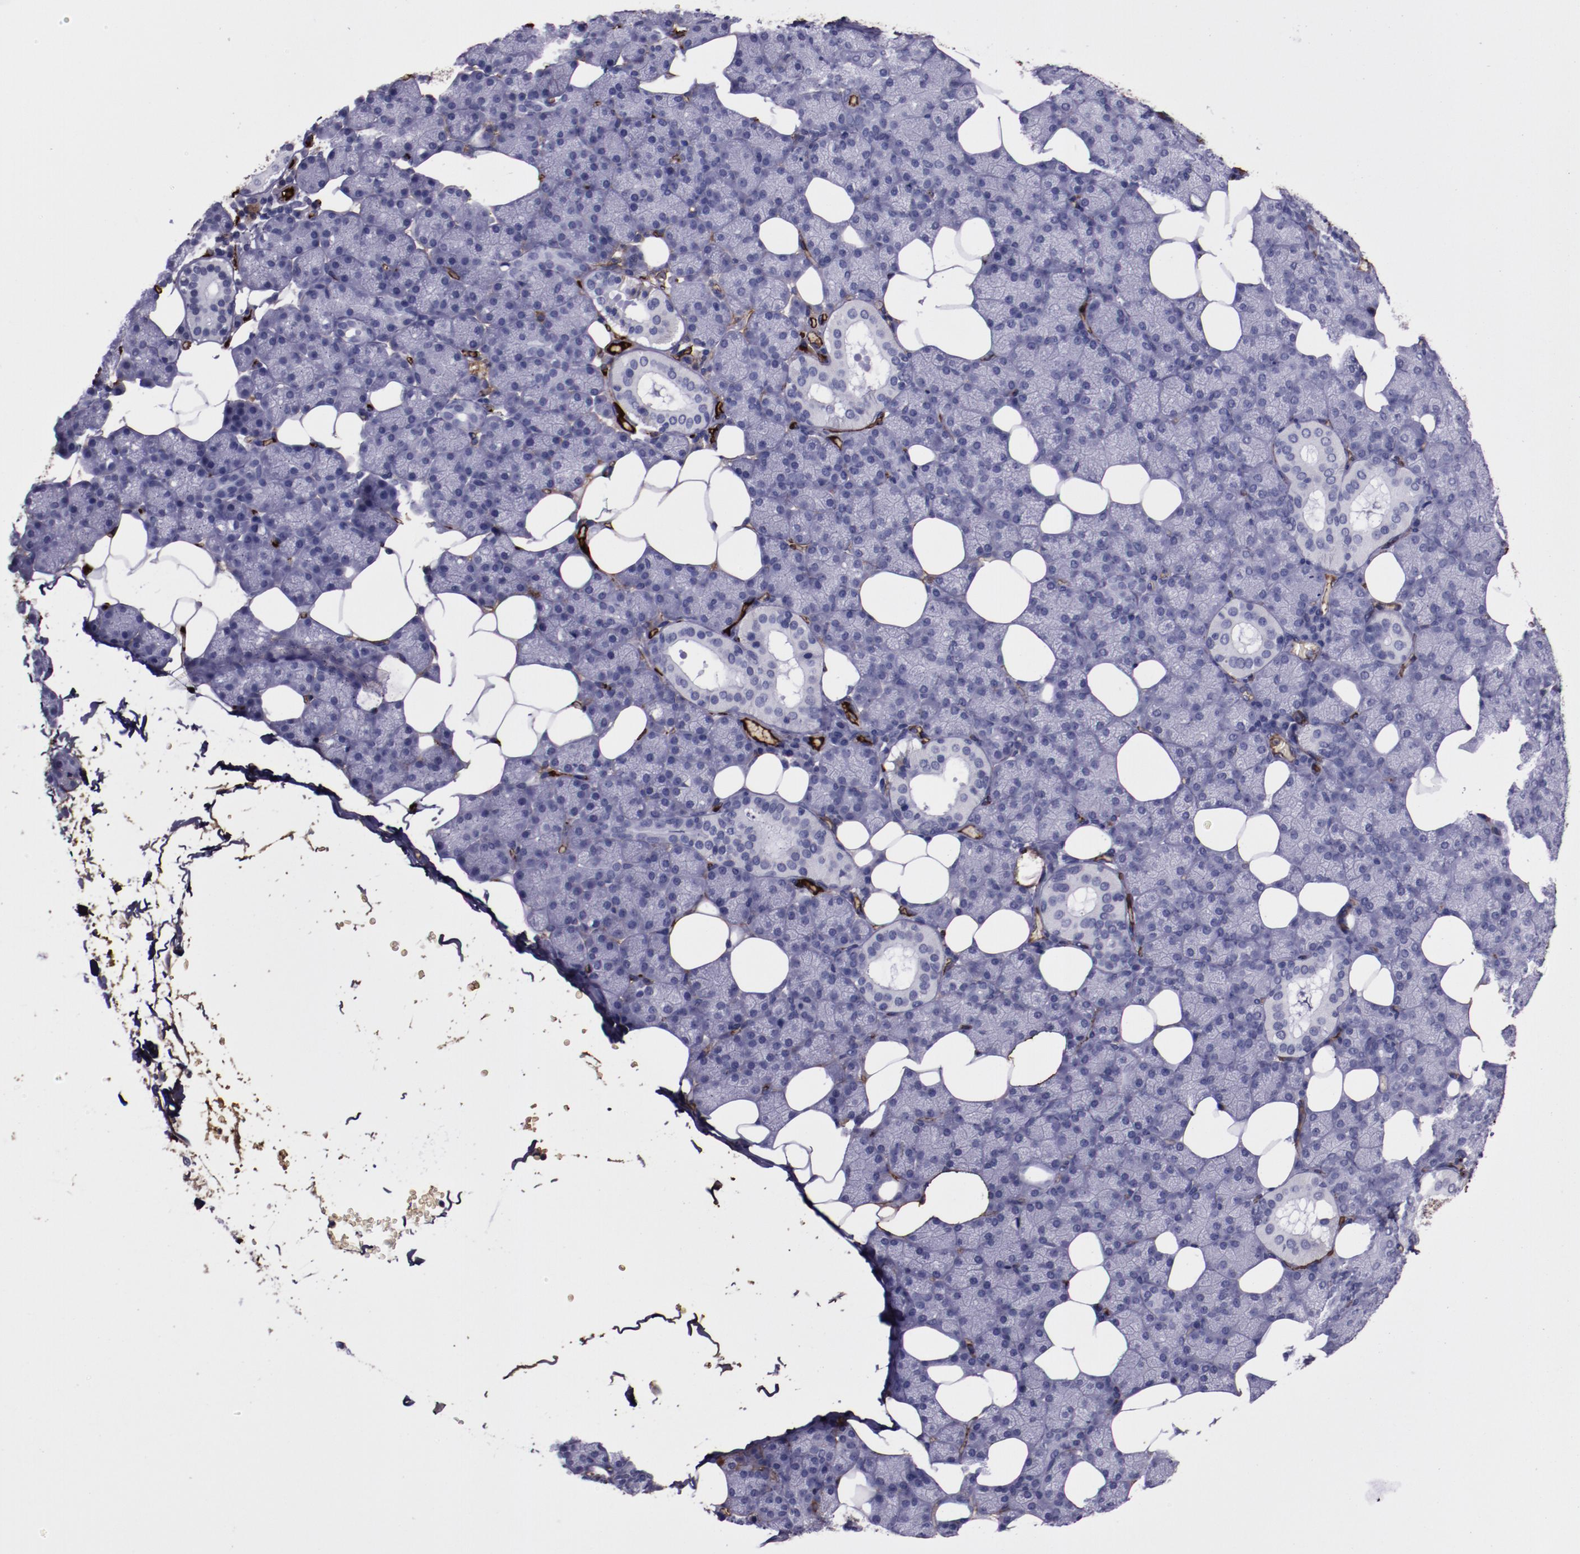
{"staining": {"intensity": "negative", "quantity": "none", "location": "none"}, "tissue": "salivary gland", "cell_type": "Glandular cells", "image_type": "normal", "snomed": [{"axis": "morphology", "description": "Normal tissue, NOS"}, {"axis": "topography", "description": "Lymph node"}, {"axis": "topography", "description": "Salivary gland"}], "caption": "This is an IHC photomicrograph of unremarkable salivary gland. There is no positivity in glandular cells.", "gene": "A2M", "patient": {"sex": "male", "age": 8}}